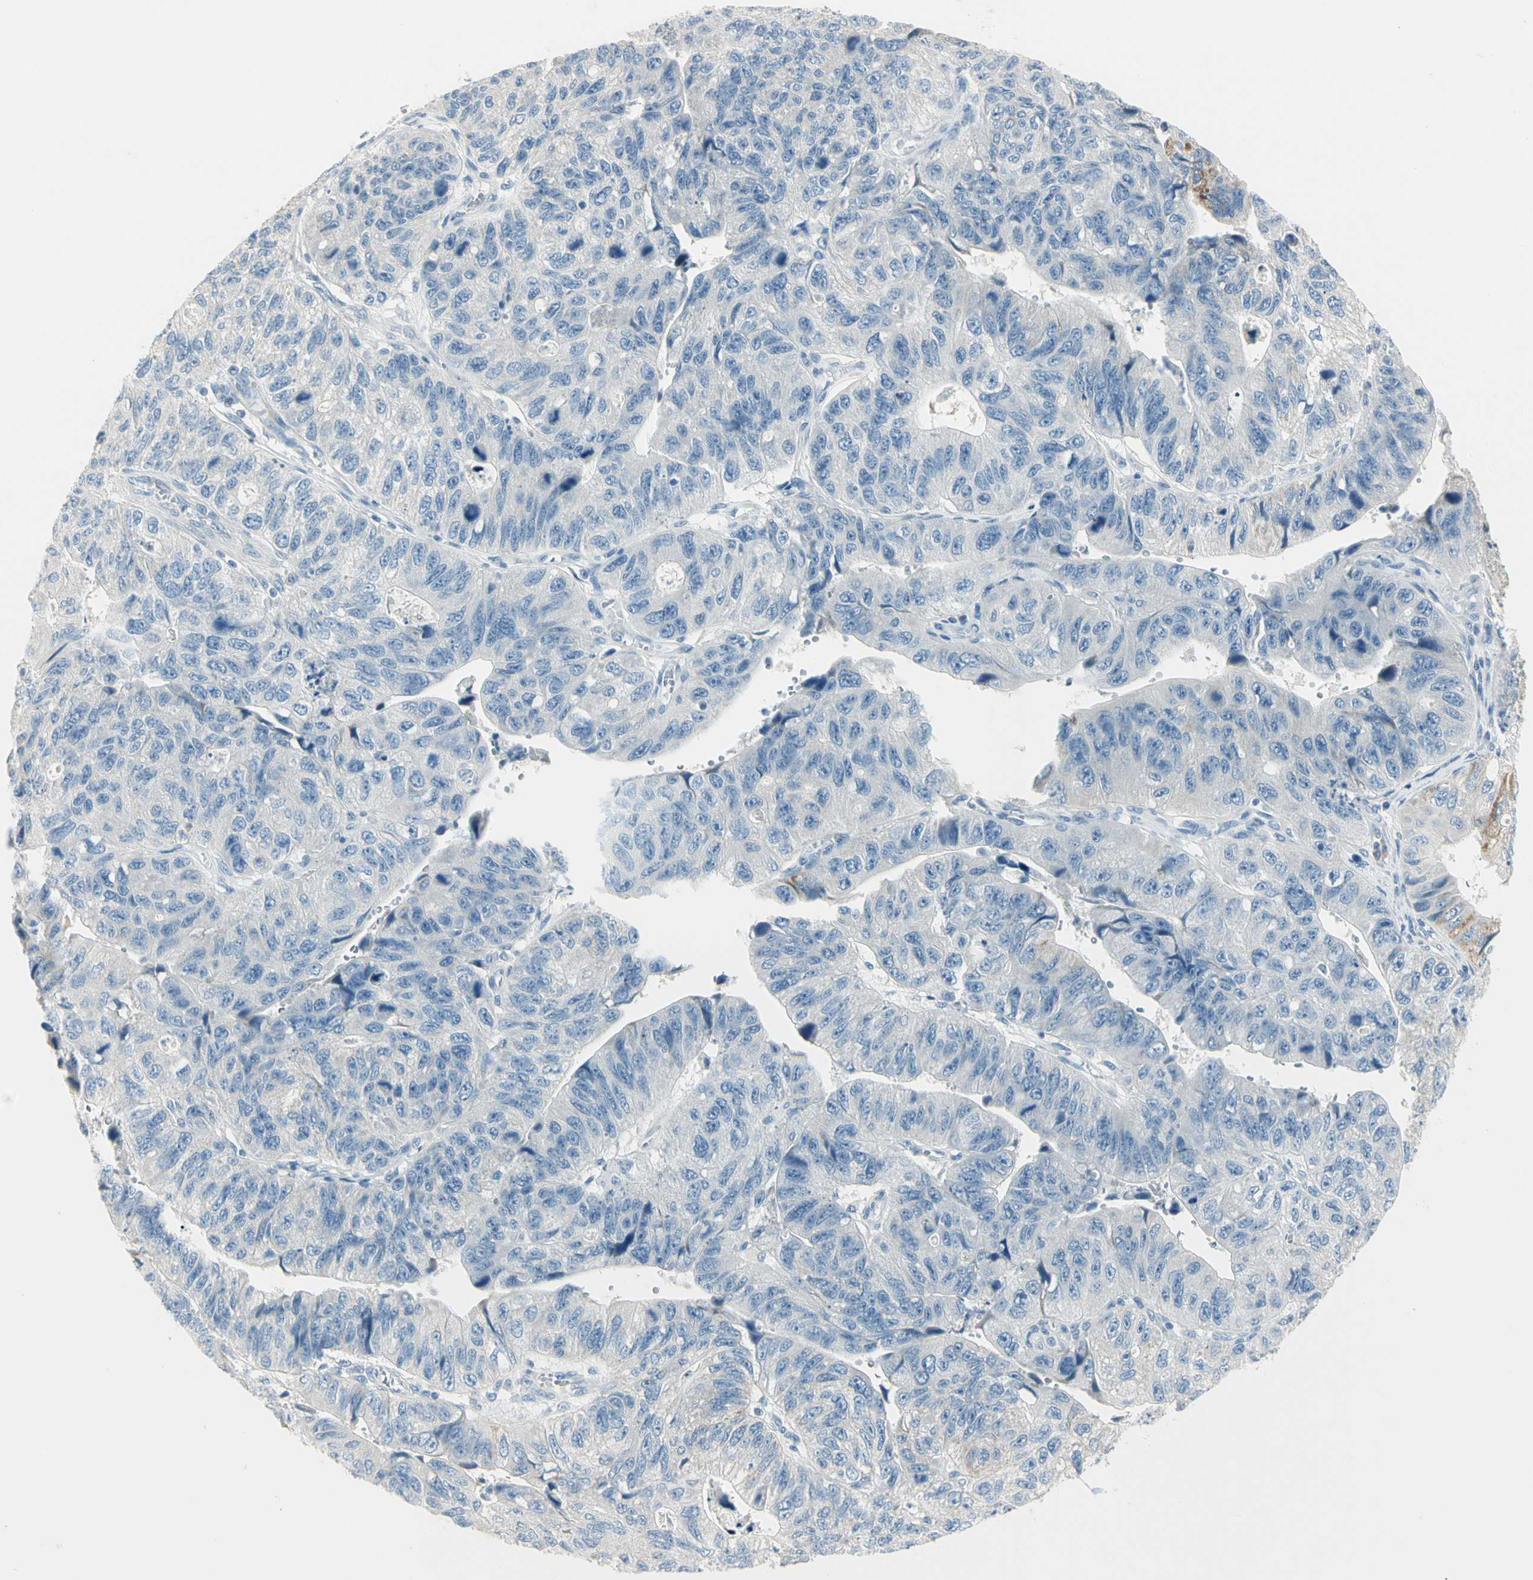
{"staining": {"intensity": "negative", "quantity": "none", "location": "none"}, "tissue": "stomach cancer", "cell_type": "Tumor cells", "image_type": "cancer", "snomed": [{"axis": "morphology", "description": "Adenocarcinoma, NOS"}, {"axis": "topography", "description": "Stomach"}], "caption": "High magnification brightfield microscopy of stomach adenocarcinoma stained with DAB (3,3'-diaminobenzidine) (brown) and counterstained with hematoxylin (blue): tumor cells show no significant expression.", "gene": "SLC6A15", "patient": {"sex": "male", "age": 59}}